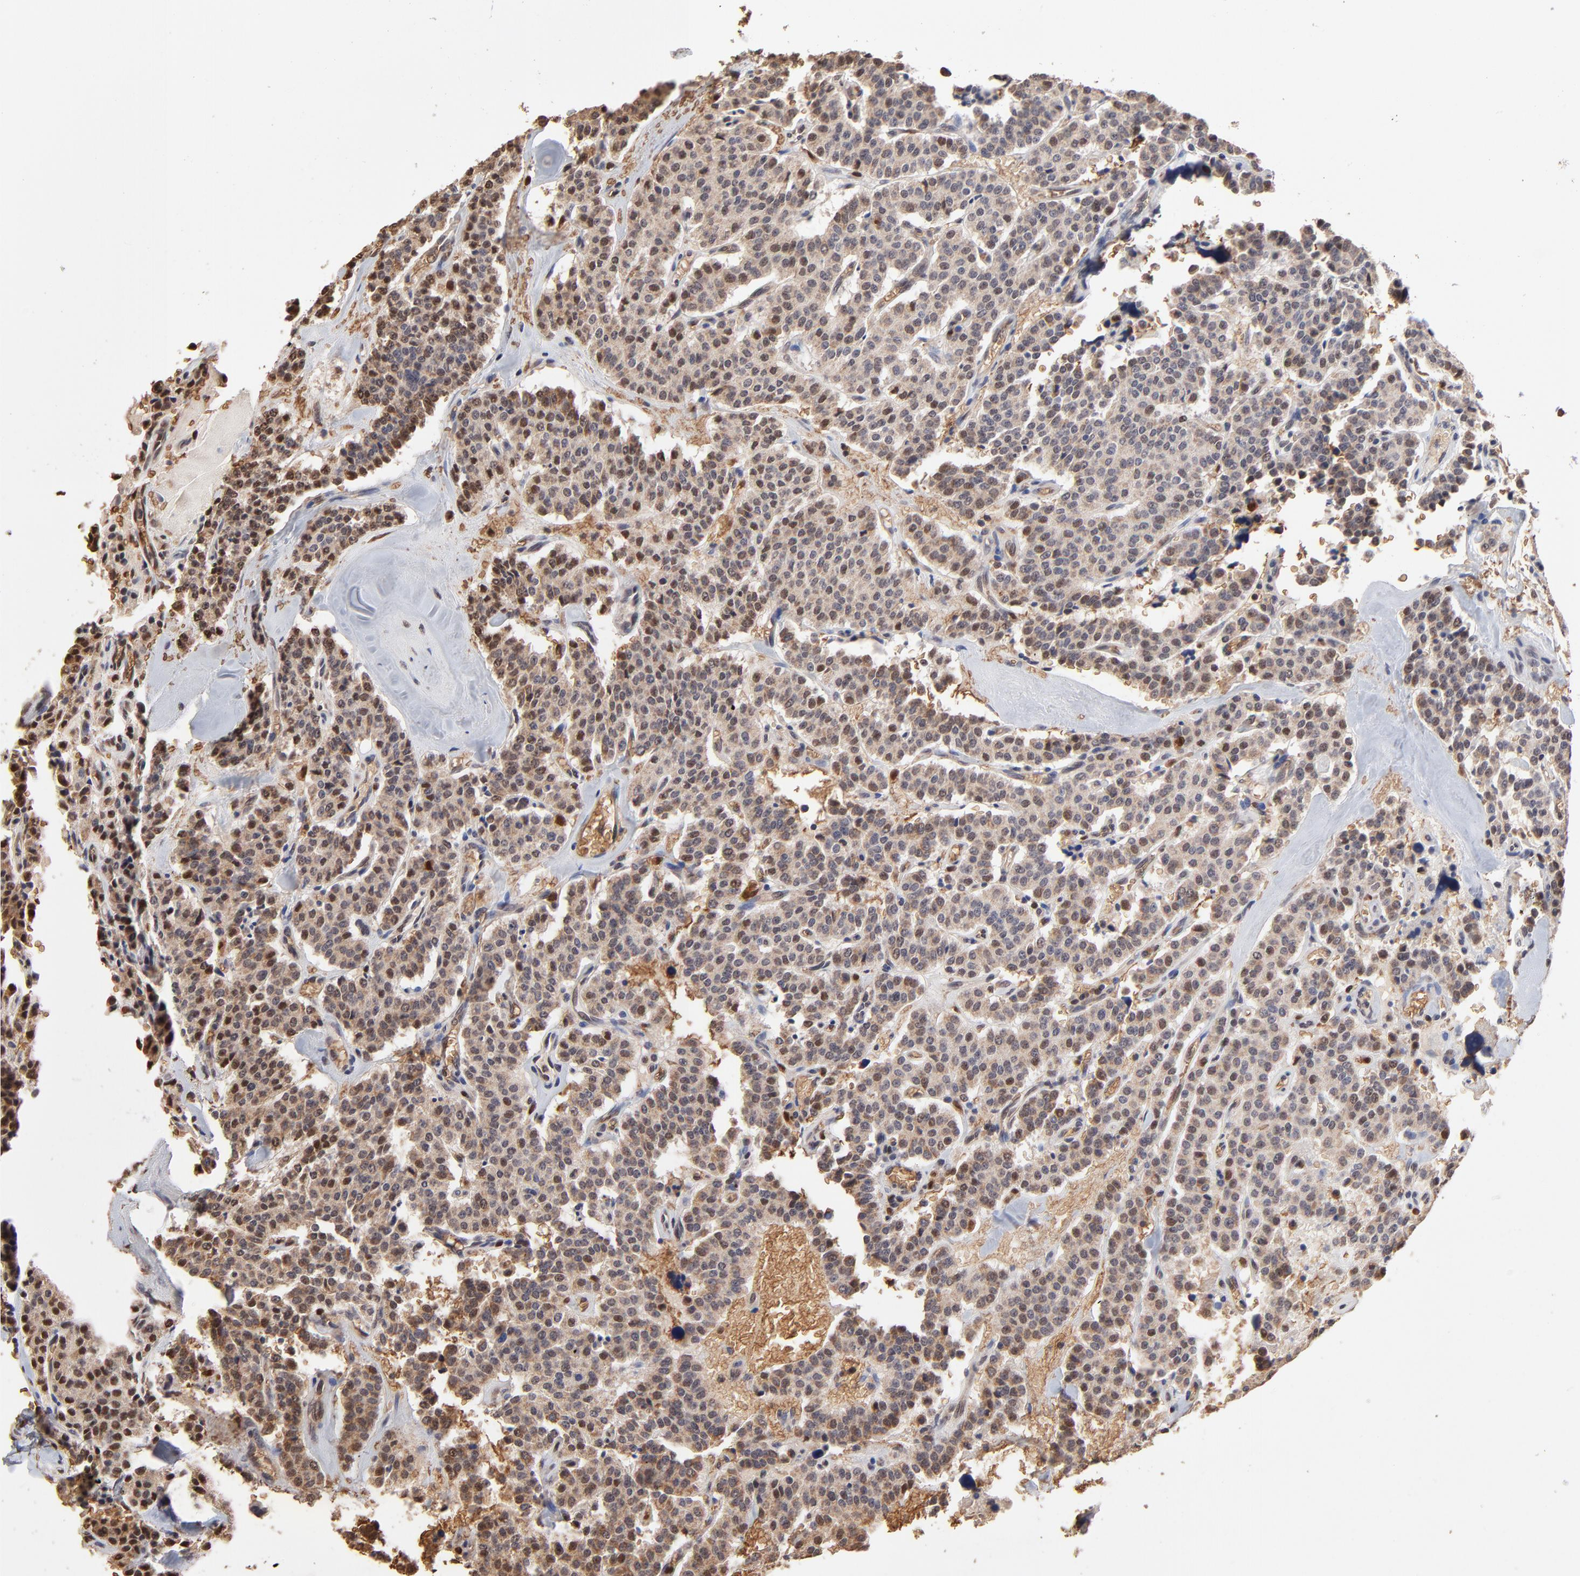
{"staining": {"intensity": "weak", "quantity": "25%-75%", "location": "cytoplasmic/membranous,nuclear"}, "tissue": "carcinoid", "cell_type": "Tumor cells", "image_type": "cancer", "snomed": [{"axis": "morphology", "description": "Carcinoid, malignant, NOS"}, {"axis": "topography", "description": "Bronchus"}], "caption": "Immunohistochemistry photomicrograph of human carcinoid stained for a protein (brown), which exhibits low levels of weak cytoplasmic/membranous and nuclear expression in approximately 25%-75% of tumor cells.", "gene": "CASP1", "patient": {"sex": "male", "age": 55}}